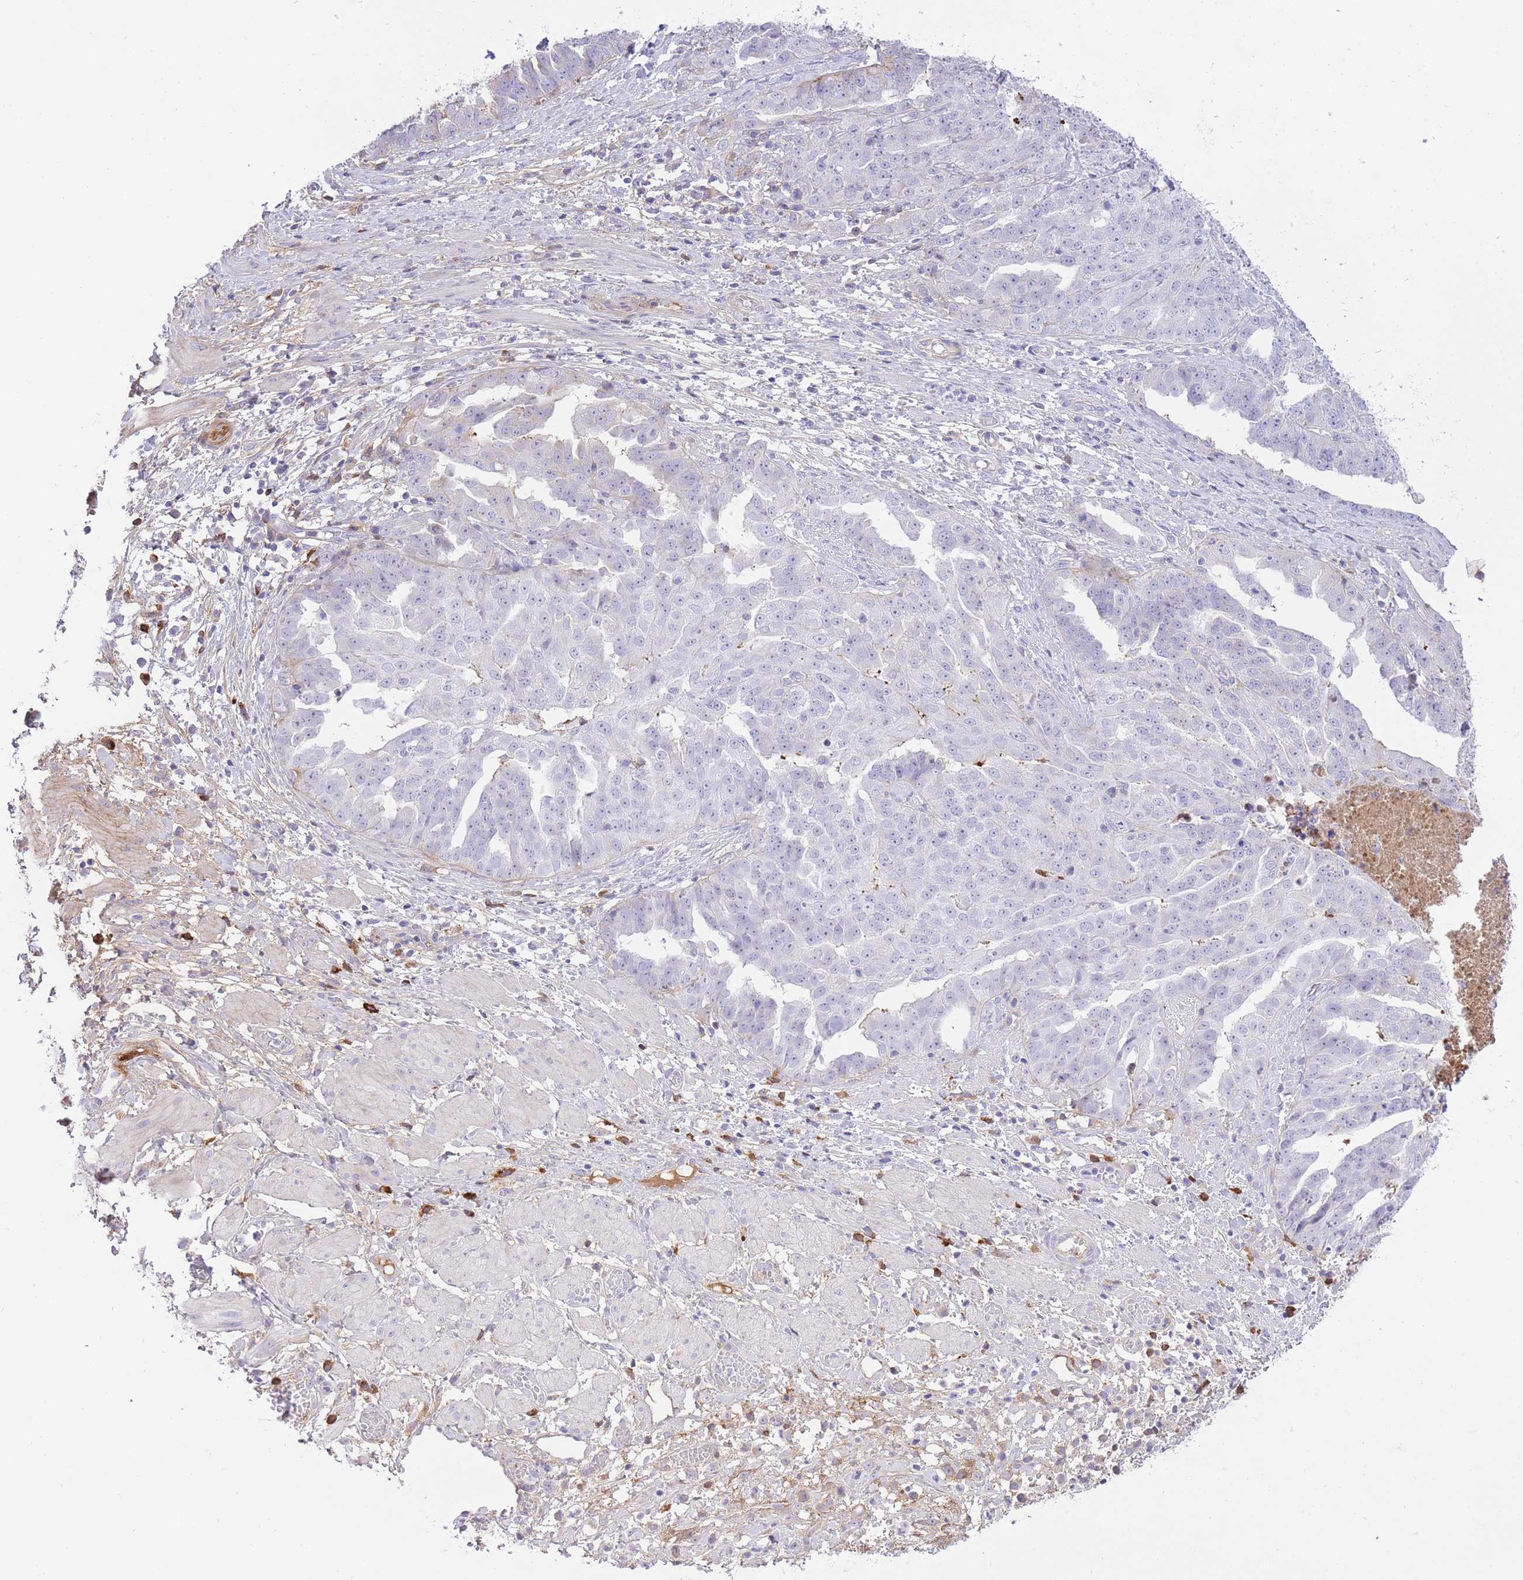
{"staining": {"intensity": "negative", "quantity": "none", "location": "none"}, "tissue": "ovarian cancer", "cell_type": "Tumor cells", "image_type": "cancer", "snomed": [{"axis": "morphology", "description": "Cystadenocarcinoma, serous, NOS"}, {"axis": "topography", "description": "Ovary"}], "caption": "Protein analysis of ovarian serous cystadenocarcinoma shows no significant staining in tumor cells.", "gene": "HRG", "patient": {"sex": "female", "age": 58}}